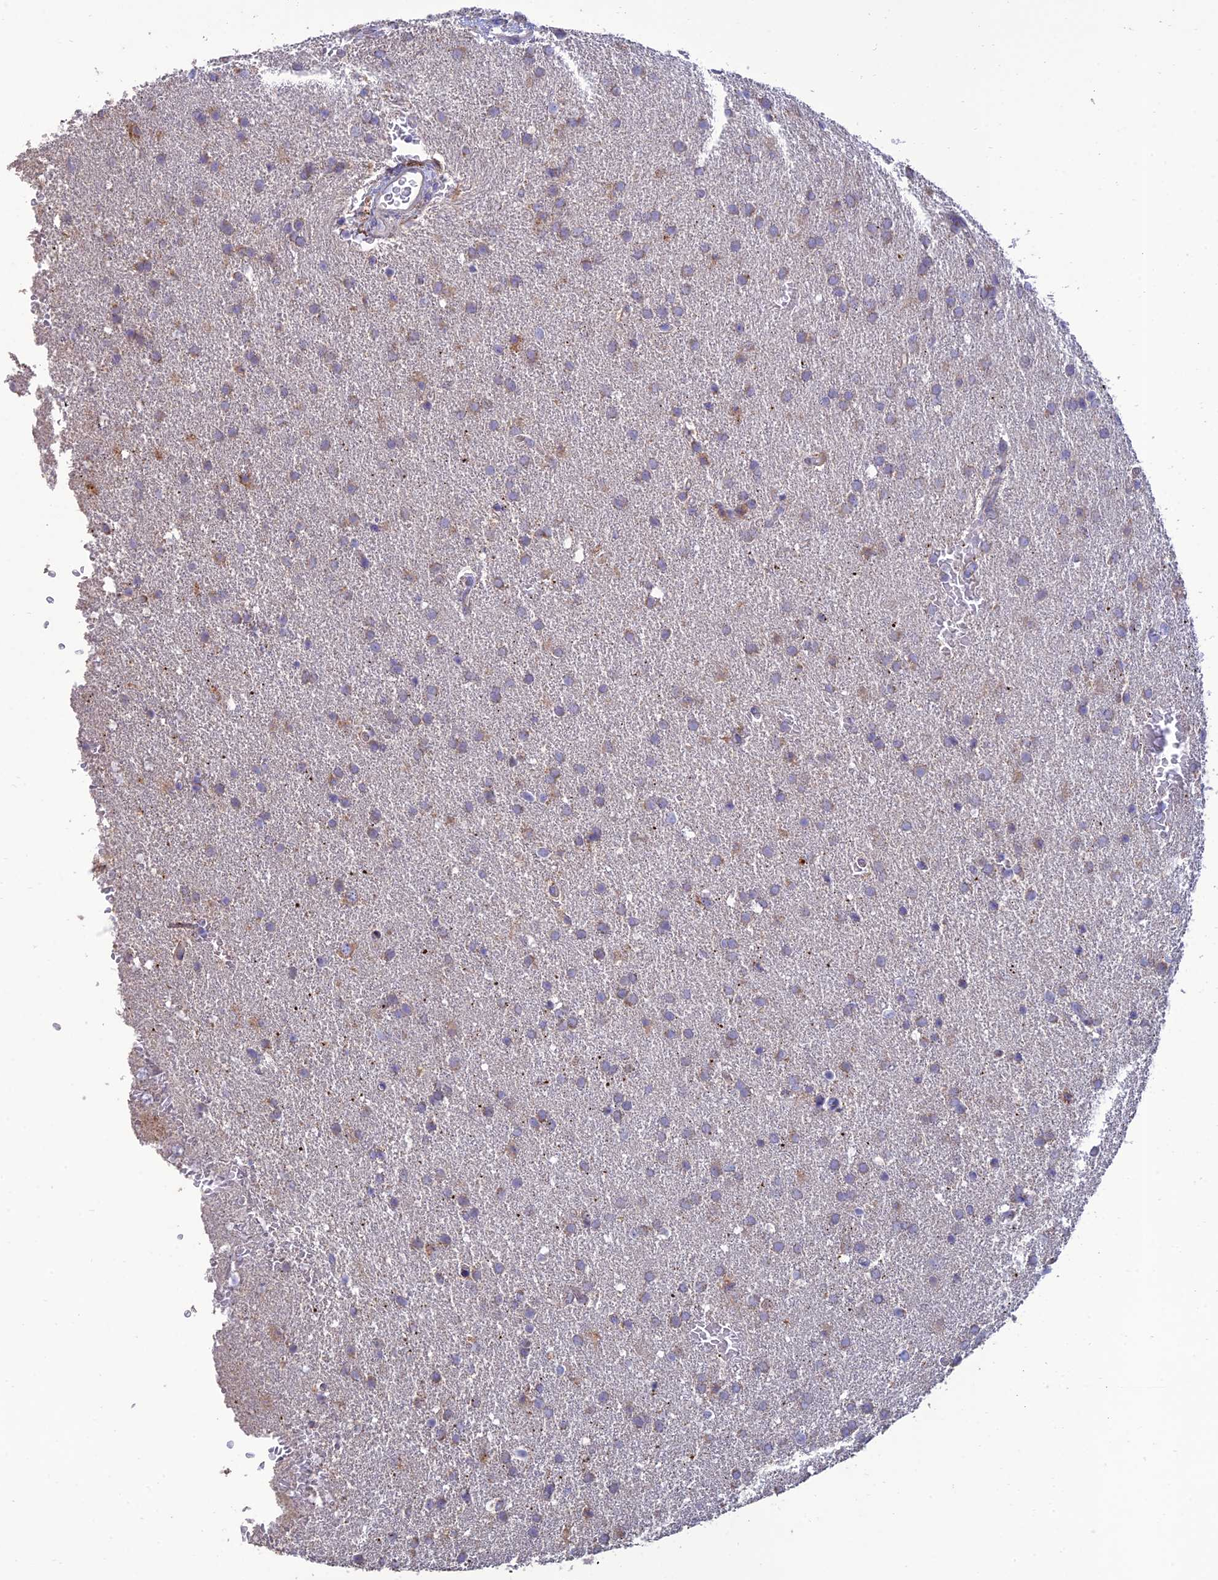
{"staining": {"intensity": "weak", "quantity": "25%-75%", "location": "cytoplasmic/membranous"}, "tissue": "glioma", "cell_type": "Tumor cells", "image_type": "cancer", "snomed": [{"axis": "morphology", "description": "Glioma, malignant, High grade"}, {"axis": "topography", "description": "Brain"}], "caption": "This image exhibits malignant glioma (high-grade) stained with IHC to label a protein in brown. The cytoplasmic/membranous of tumor cells show weak positivity for the protein. Nuclei are counter-stained blue.", "gene": "RCN3", "patient": {"sex": "male", "age": 72}}